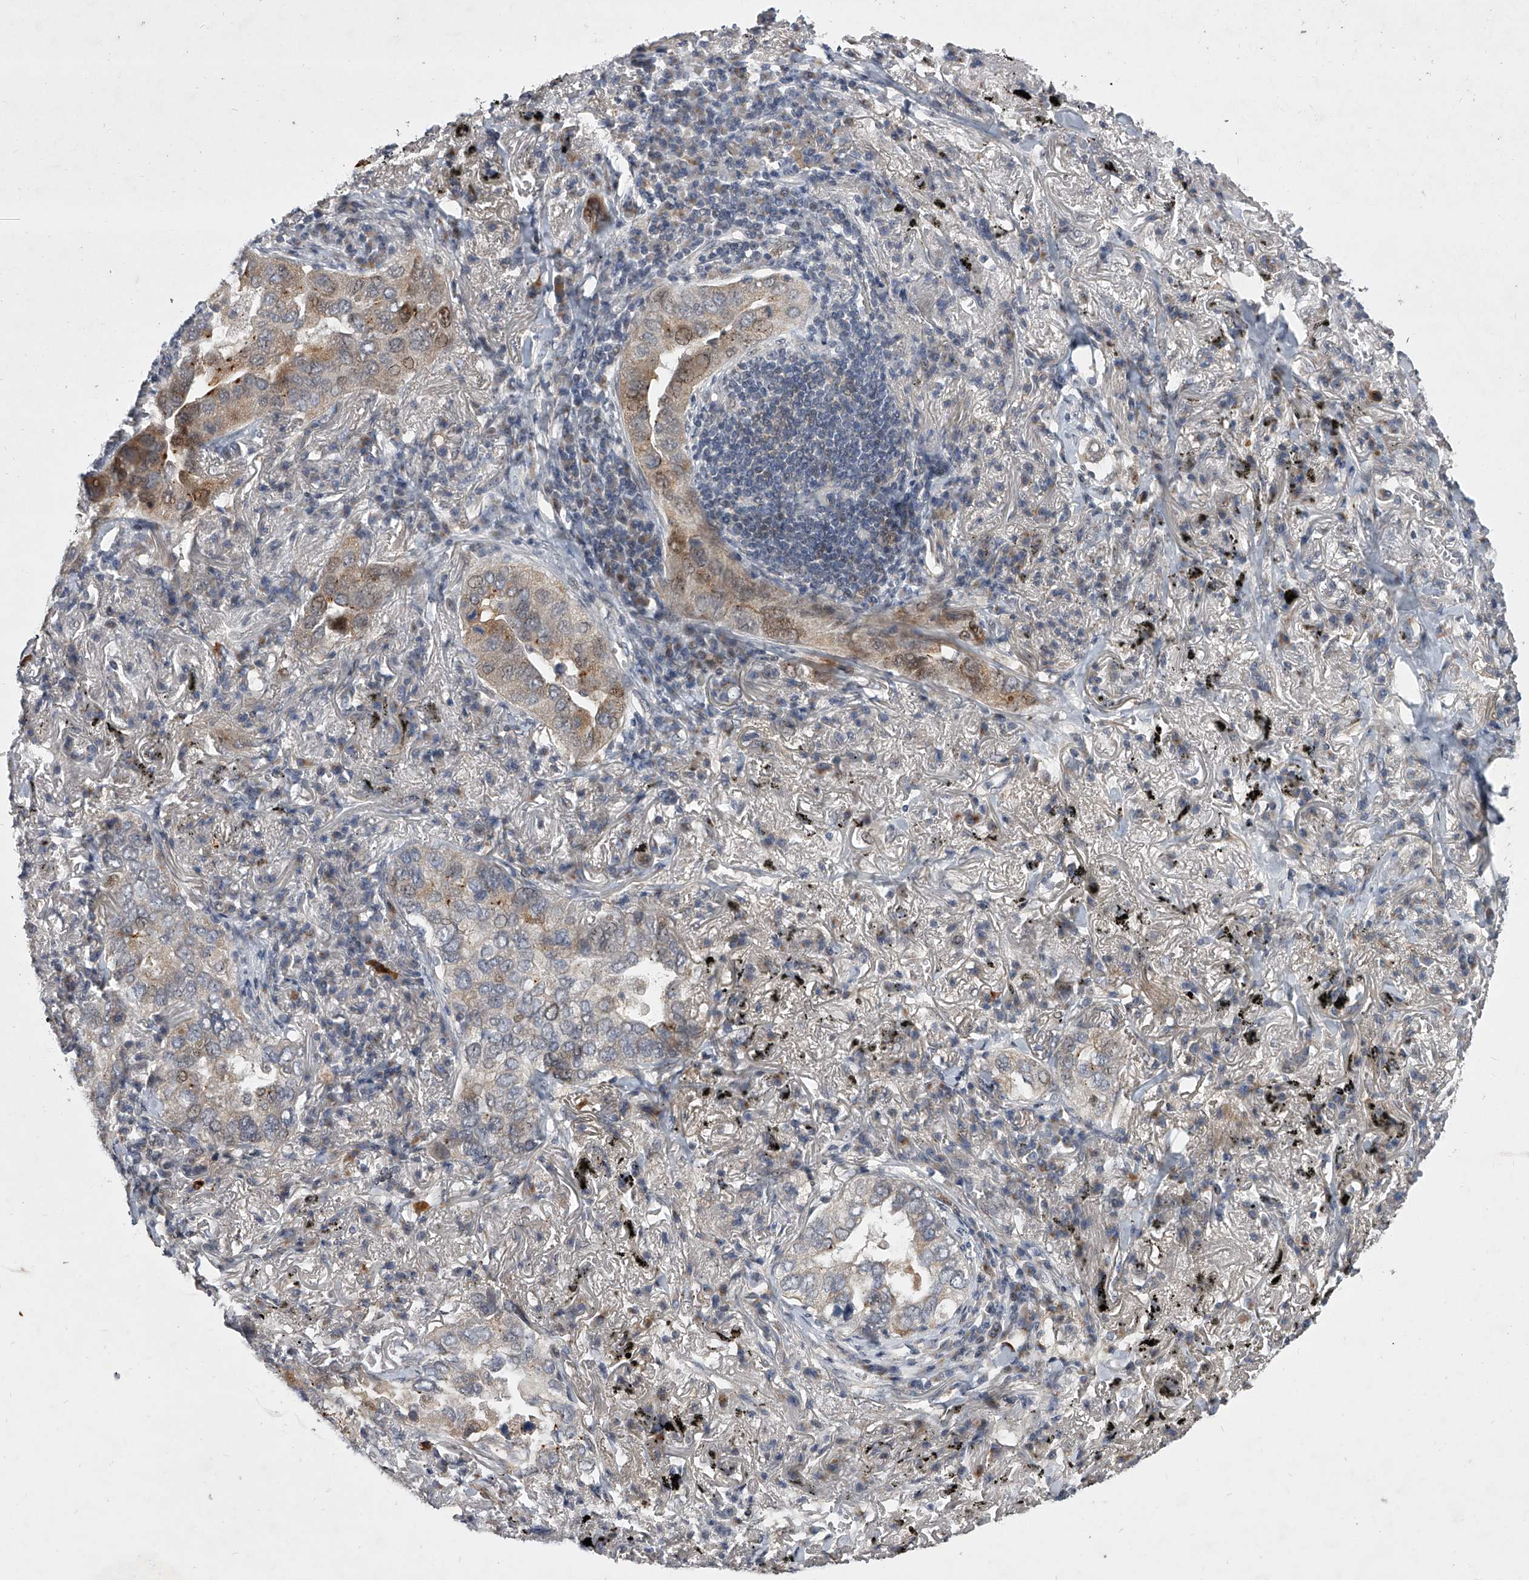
{"staining": {"intensity": "moderate", "quantity": "<25%", "location": "cytoplasmic/membranous"}, "tissue": "lung cancer", "cell_type": "Tumor cells", "image_type": "cancer", "snomed": [{"axis": "morphology", "description": "Adenocarcinoma, NOS"}, {"axis": "topography", "description": "Lung"}], "caption": "Lung adenocarcinoma was stained to show a protein in brown. There is low levels of moderate cytoplasmic/membranous positivity in approximately <25% of tumor cells.", "gene": "HEATR6", "patient": {"sex": "male", "age": 65}}